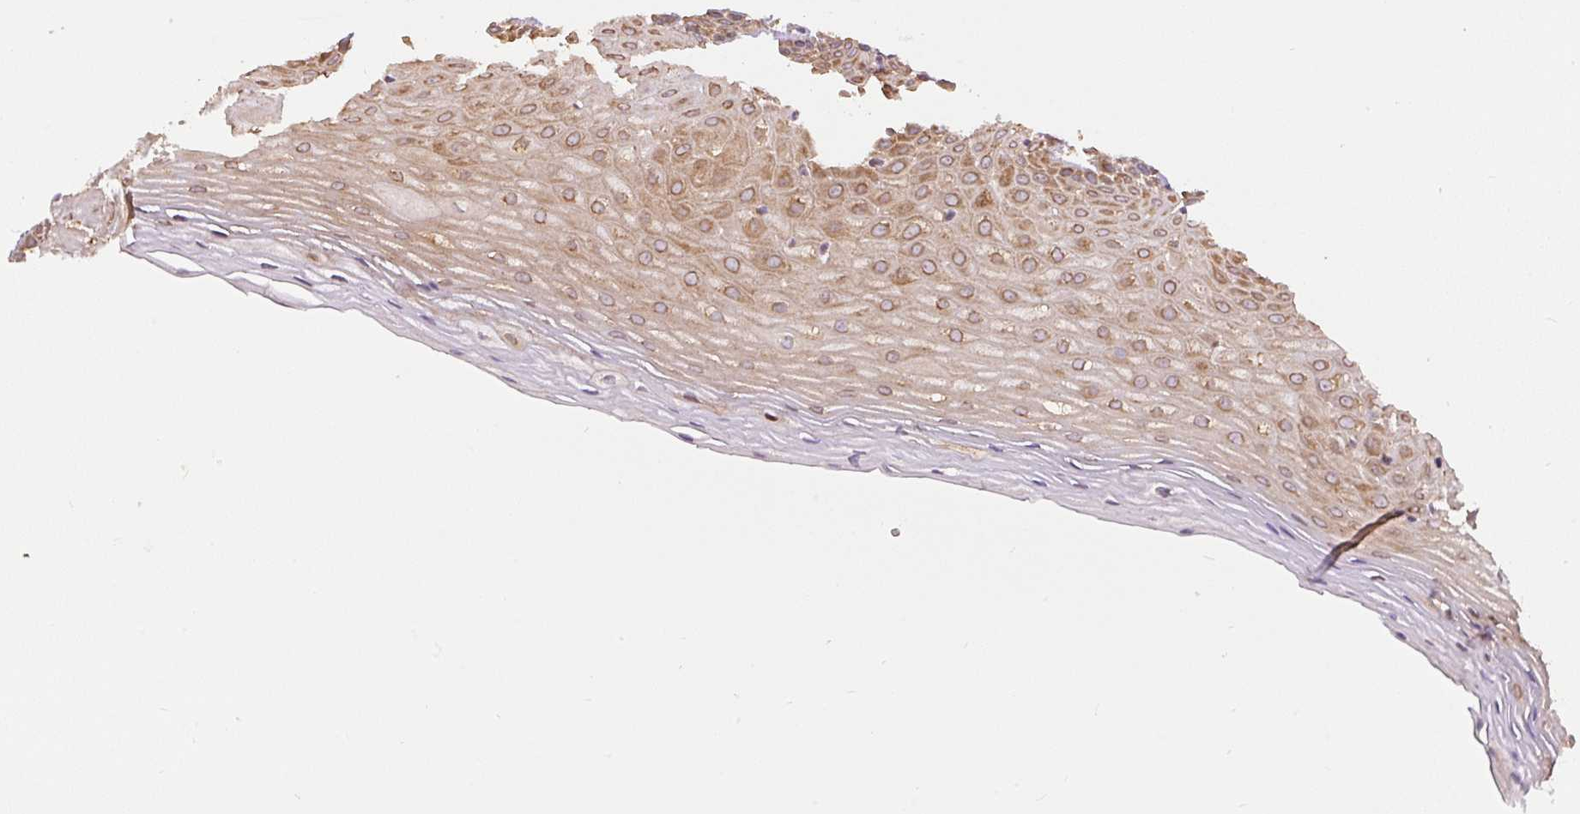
{"staining": {"intensity": "negative", "quantity": "none", "location": "none"}, "tissue": "cervix", "cell_type": "Glandular cells", "image_type": "normal", "snomed": [{"axis": "morphology", "description": "Normal tissue, NOS"}, {"axis": "topography", "description": "Cervix"}], "caption": "DAB (3,3'-diaminobenzidine) immunohistochemical staining of normal cervix reveals no significant staining in glandular cells.", "gene": "COX8A", "patient": {"sex": "female", "age": 36}}